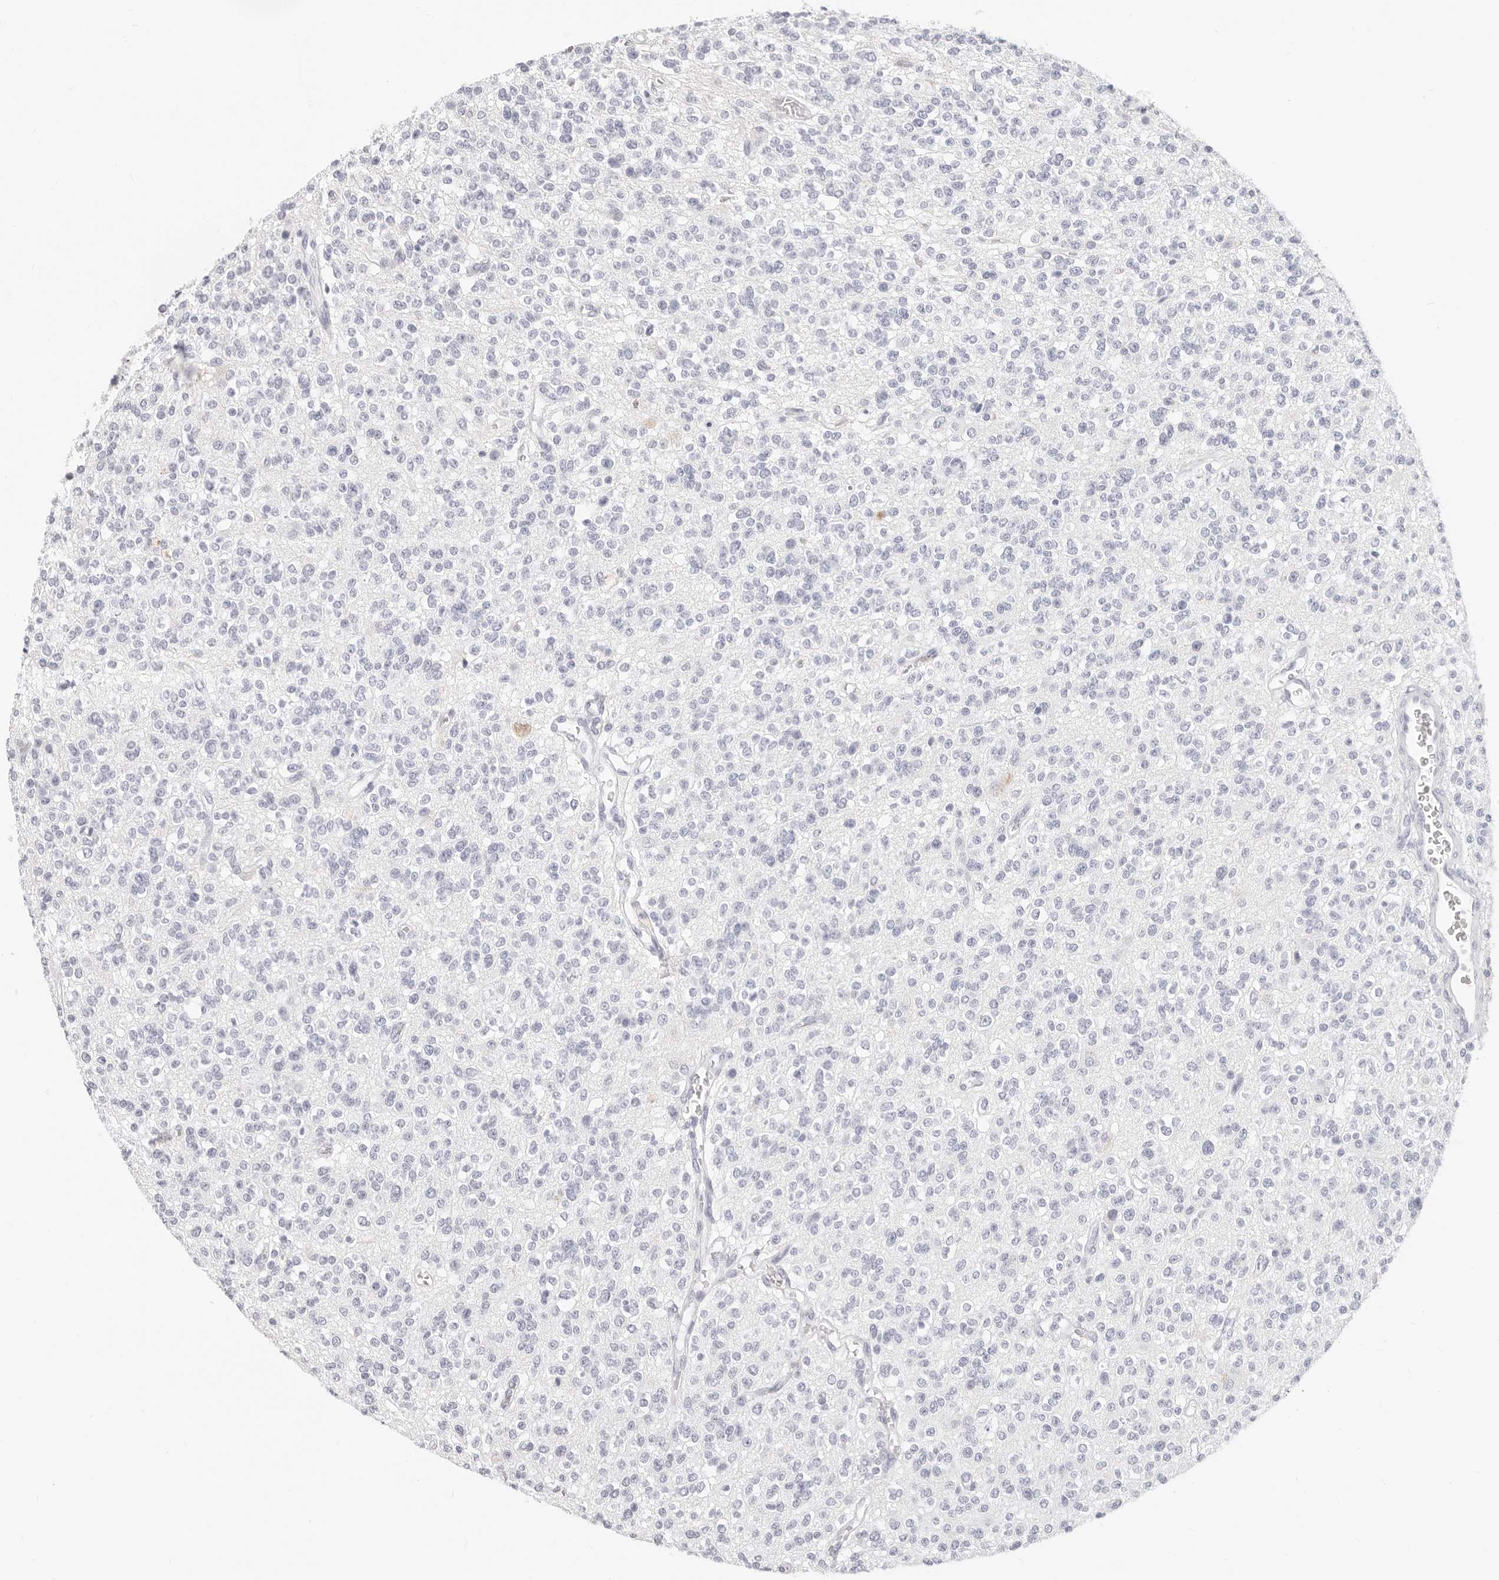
{"staining": {"intensity": "negative", "quantity": "none", "location": "none"}, "tissue": "glioma", "cell_type": "Tumor cells", "image_type": "cancer", "snomed": [{"axis": "morphology", "description": "Glioma, malignant, High grade"}, {"axis": "topography", "description": "Brain"}], "caption": "This is a histopathology image of immunohistochemistry staining of high-grade glioma (malignant), which shows no expression in tumor cells.", "gene": "CAMP", "patient": {"sex": "male", "age": 34}}